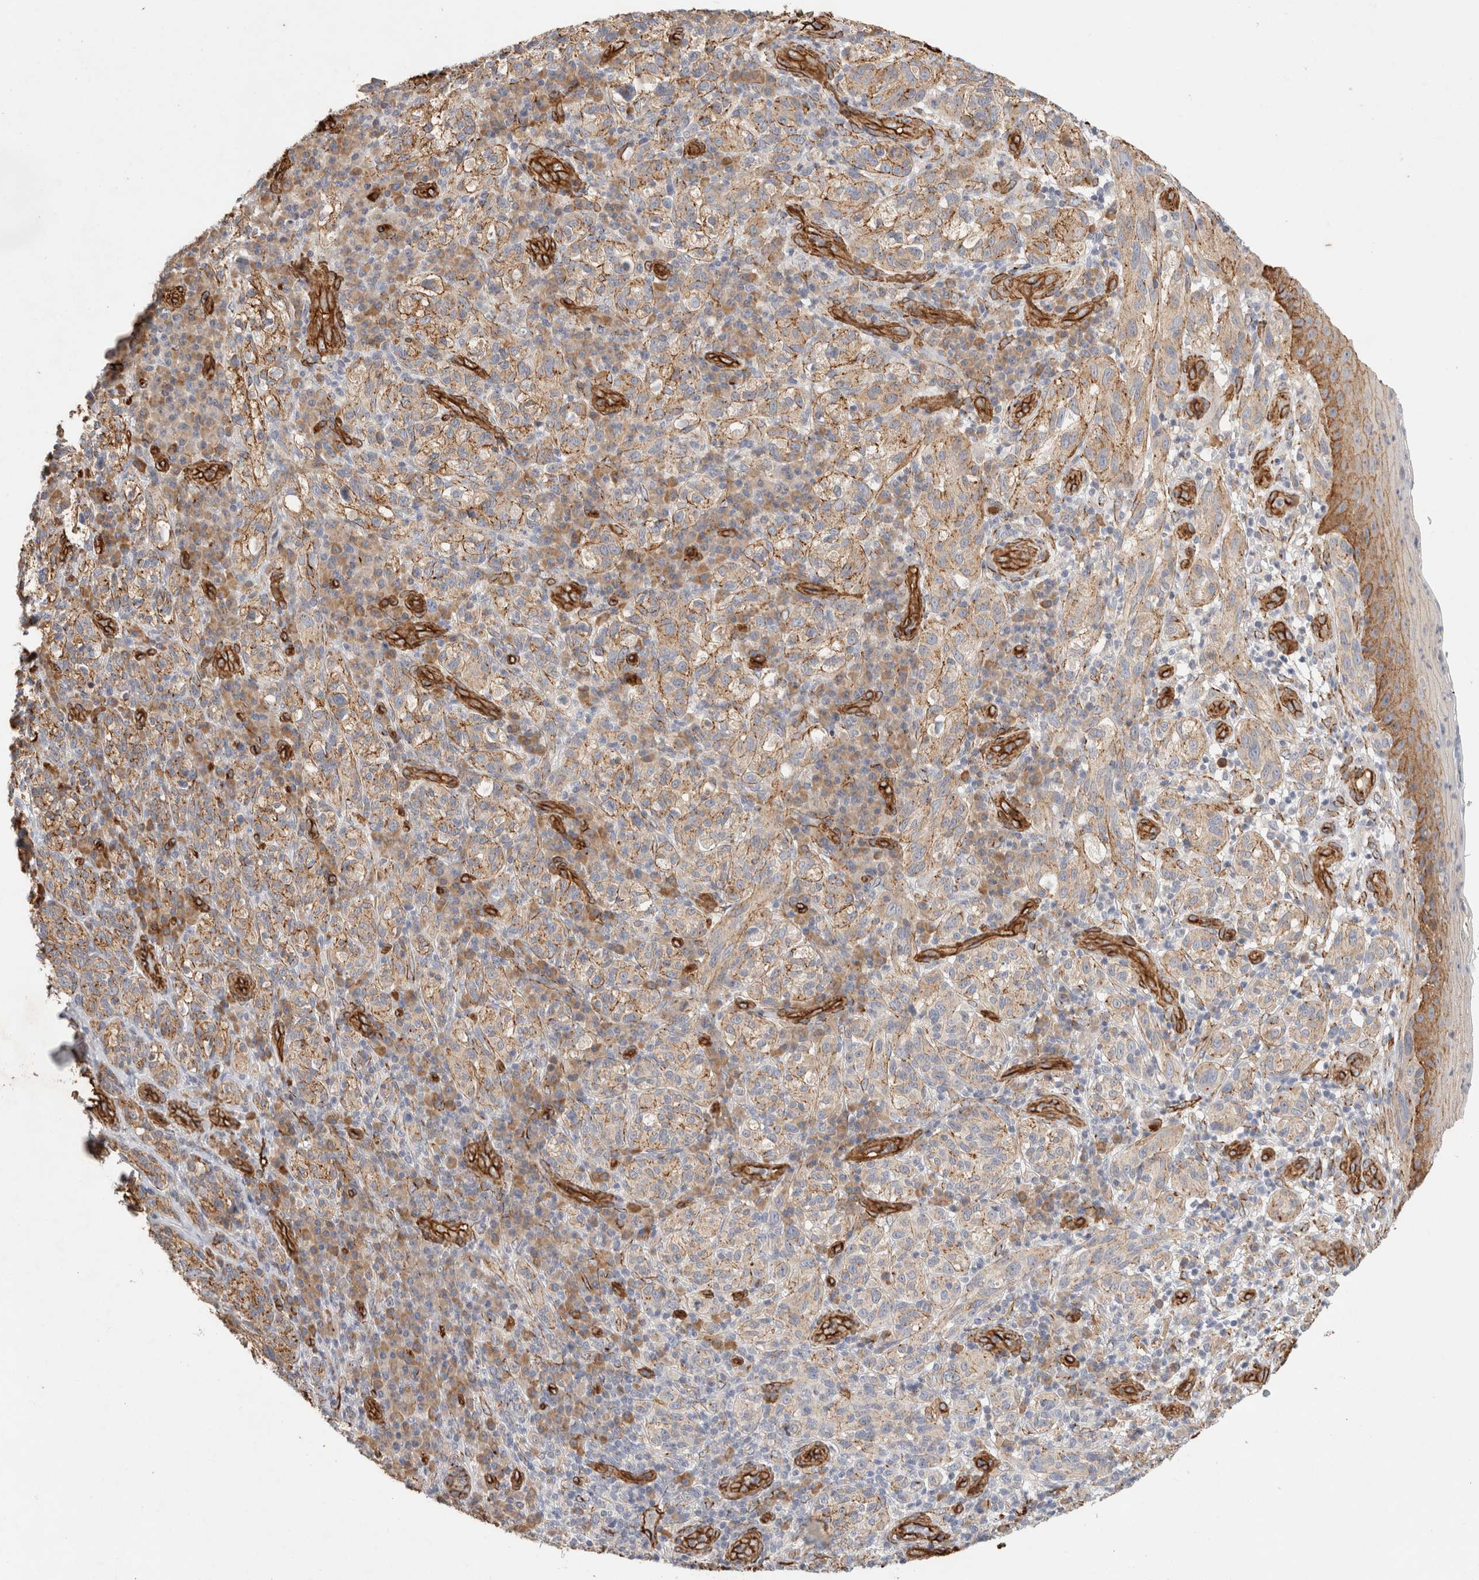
{"staining": {"intensity": "weak", "quantity": "25%-75%", "location": "cytoplasmic/membranous"}, "tissue": "melanoma", "cell_type": "Tumor cells", "image_type": "cancer", "snomed": [{"axis": "morphology", "description": "Malignant melanoma, NOS"}, {"axis": "topography", "description": "Skin"}], "caption": "Immunohistochemical staining of melanoma exhibits low levels of weak cytoplasmic/membranous positivity in about 25%-75% of tumor cells.", "gene": "JMJD4", "patient": {"sex": "female", "age": 73}}